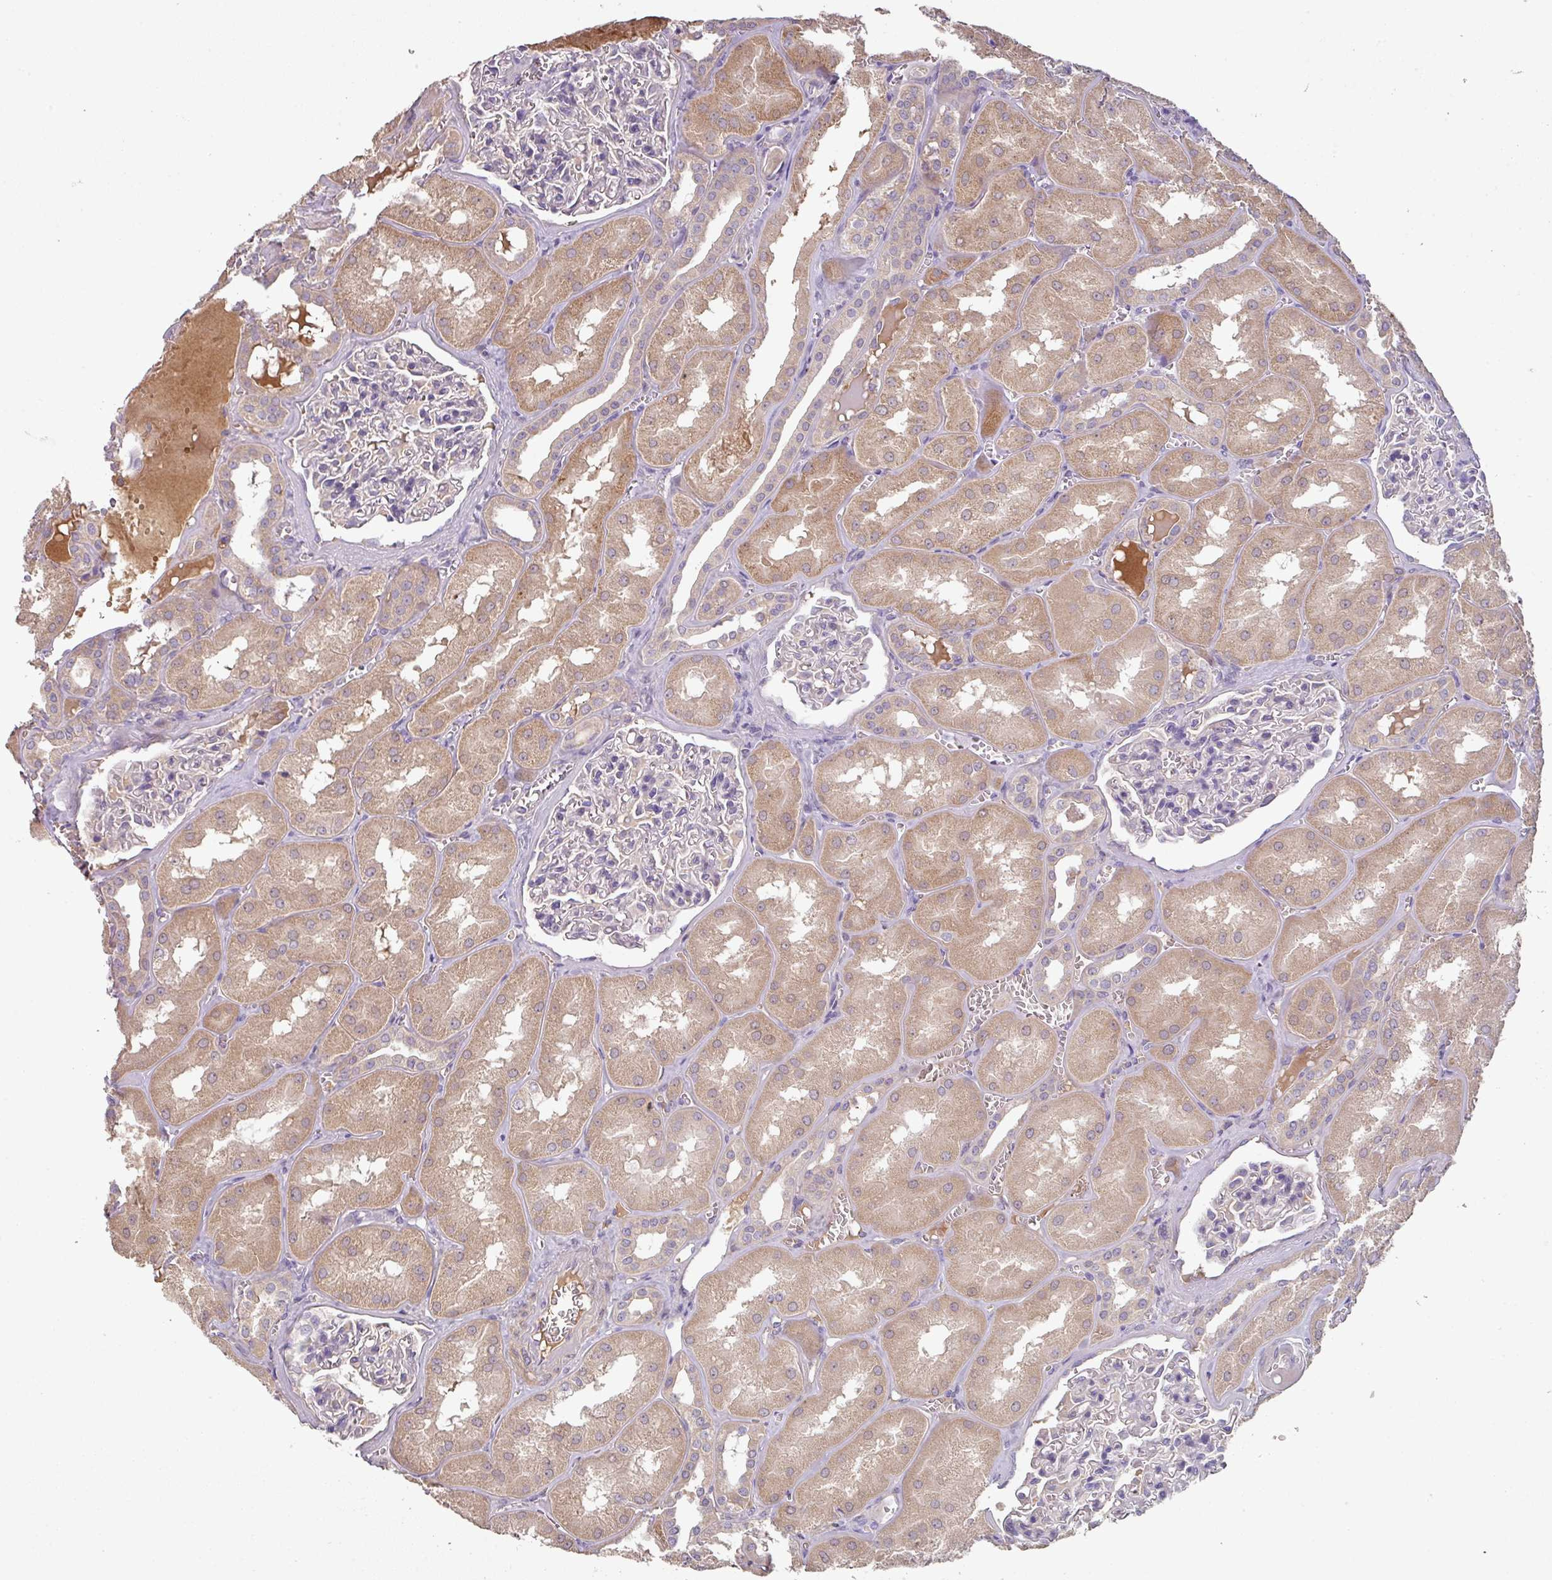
{"staining": {"intensity": "negative", "quantity": "none", "location": "none"}, "tissue": "kidney", "cell_type": "Cells in glomeruli", "image_type": "normal", "snomed": [{"axis": "morphology", "description": "Normal tissue, NOS"}, {"axis": "topography", "description": "Kidney"}], "caption": "Immunohistochemical staining of unremarkable human kidney reveals no significant expression in cells in glomeruli.", "gene": "ZNF266", "patient": {"sex": "male", "age": 61}}